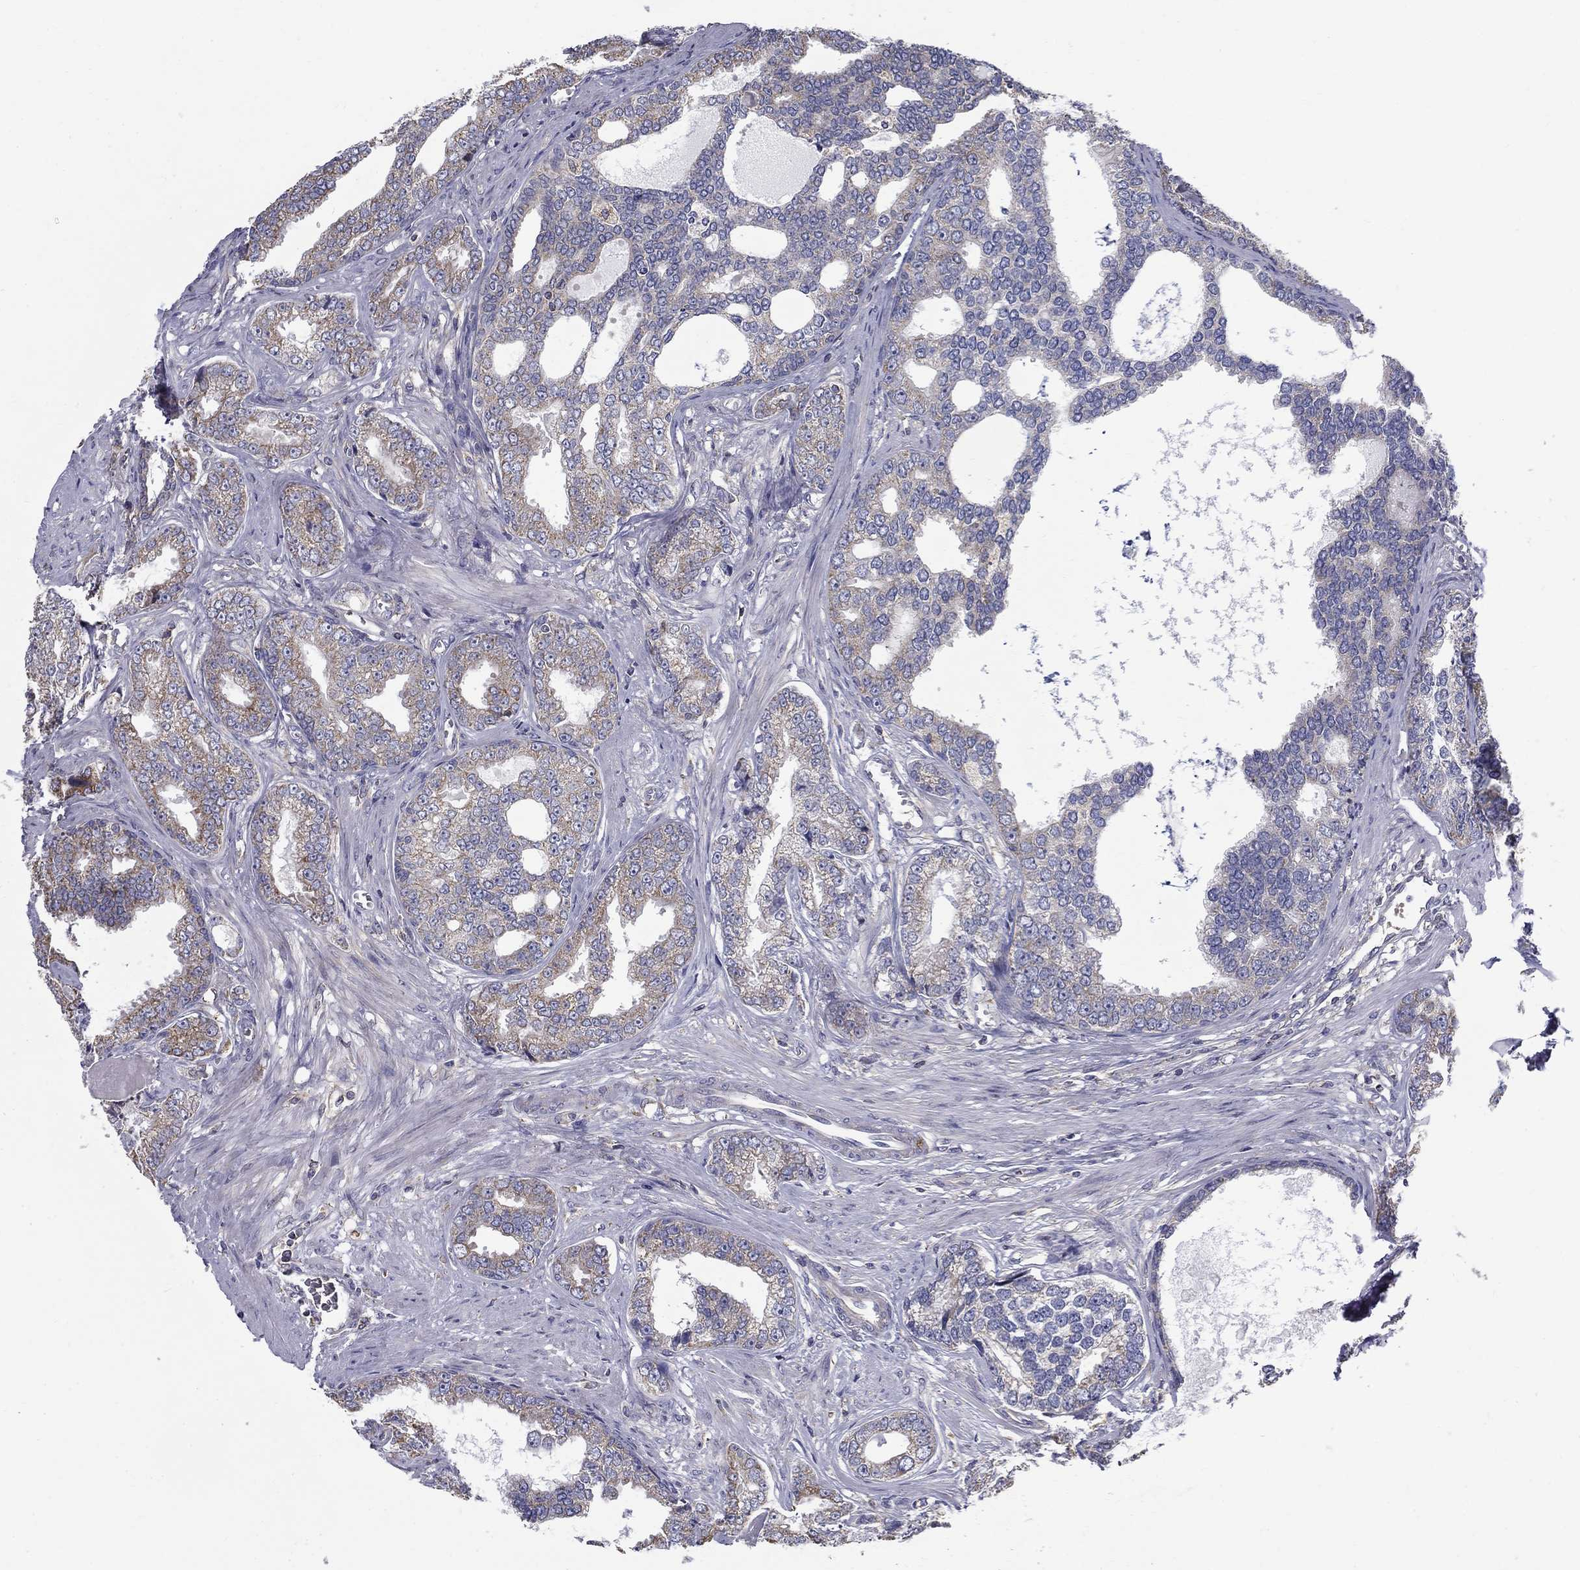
{"staining": {"intensity": "moderate", "quantity": "<25%", "location": "cytoplasmic/membranous"}, "tissue": "prostate cancer", "cell_type": "Tumor cells", "image_type": "cancer", "snomed": [{"axis": "morphology", "description": "Adenocarcinoma, NOS"}, {"axis": "topography", "description": "Prostate"}], "caption": "The micrograph shows staining of adenocarcinoma (prostate), revealing moderate cytoplasmic/membranous protein positivity (brown color) within tumor cells. (DAB (3,3'-diaminobenzidine) IHC with brightfield microscopy, high magnification).", "gene": "NME5", "patient": {"sex": "male", "age": 67}}